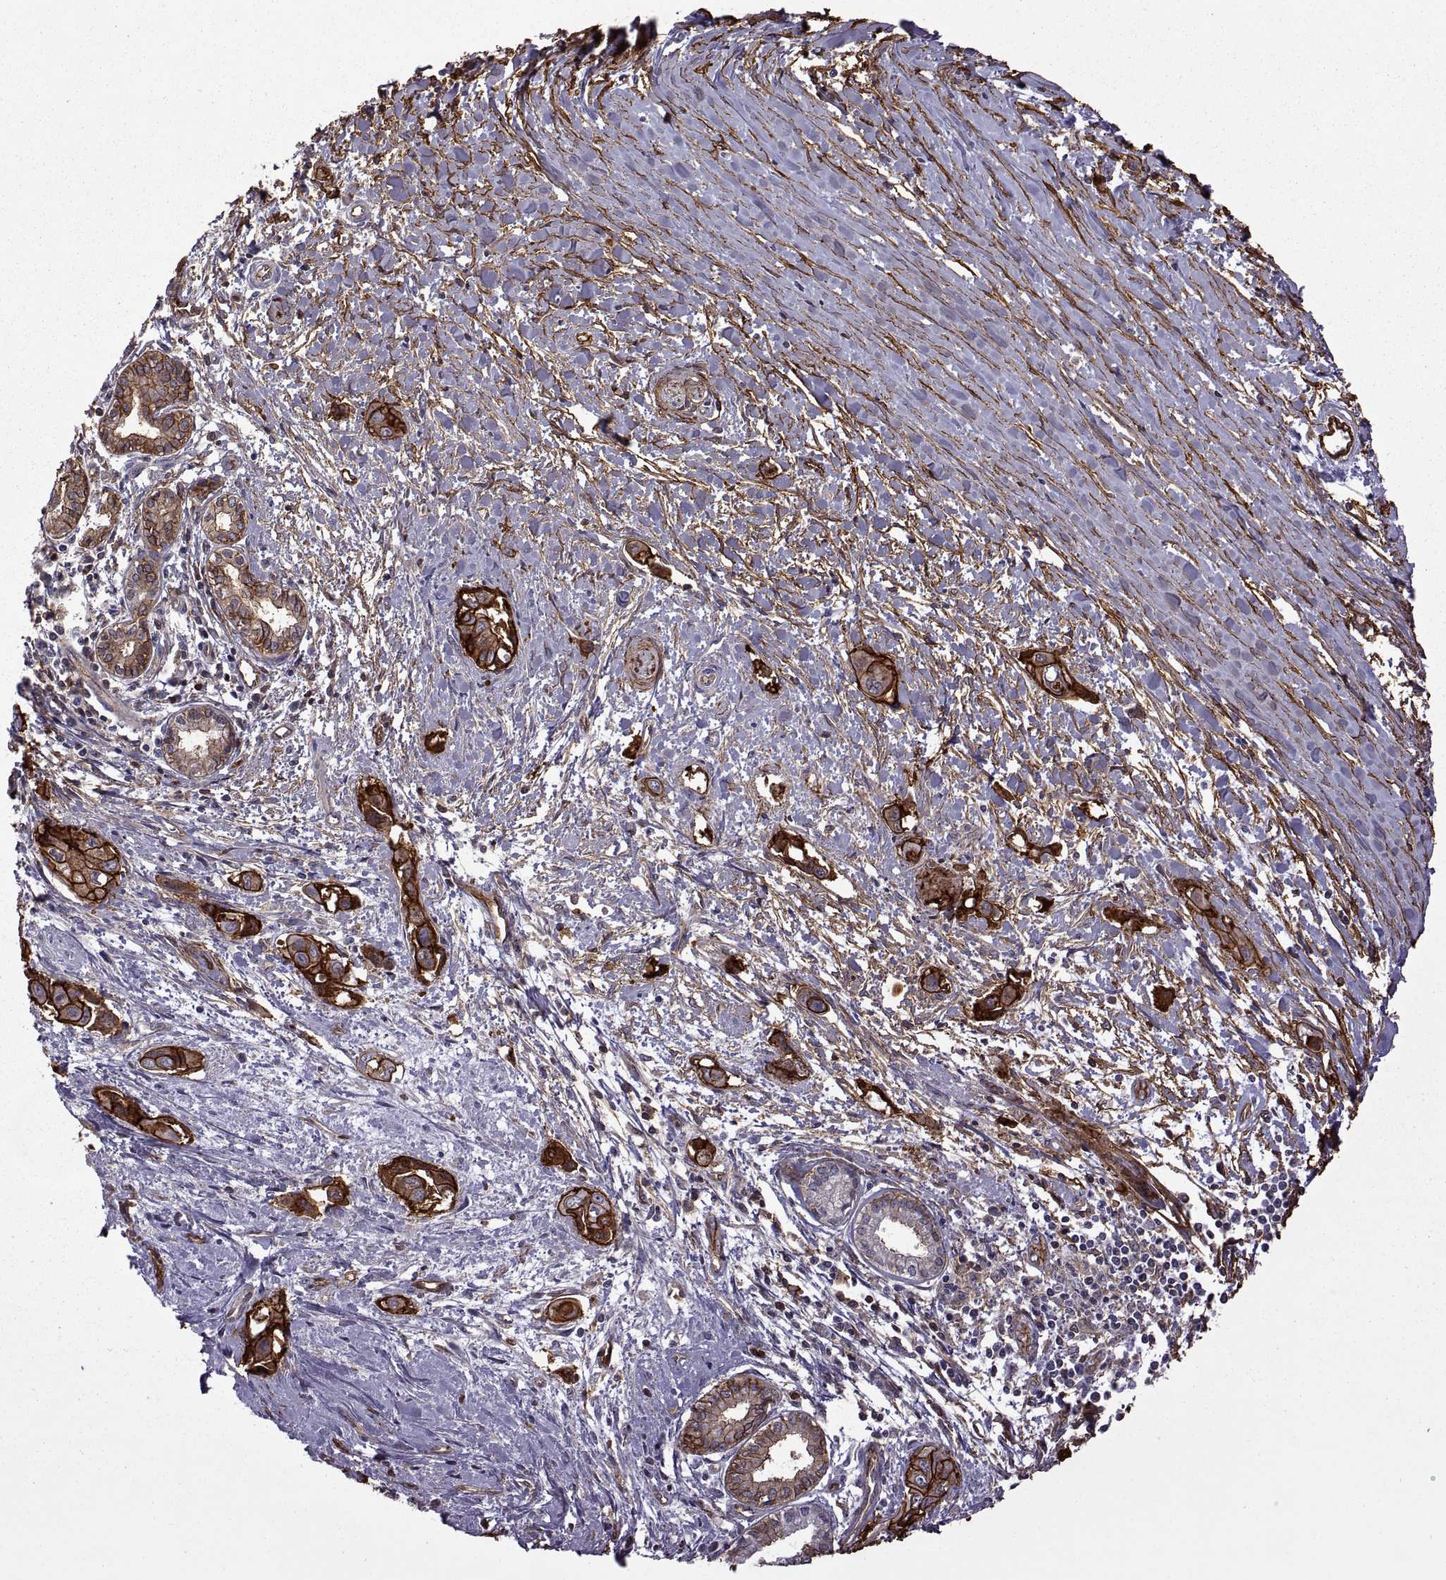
{"staining": {"intensity": "strong", "quantity": "25%-75%", "location": "cytoplasmic/membranous"}, "tissue": "pancreatic cancer", "cell_type": "Tumor cells", "image_type": "cancer", "snomed": [{"axis": "morphology", "description": "Adenocarcinoma, NOS"}, {"axis": "topography", "description": "Pancreas"}], "caption": "Tumor cells reveal strong cytoplasmic/membranous expression in about 25%-75% of cells in adenocarcinoma (pancreatic).", "gene": "S100A10", "patient": {"sex": "male", "age": 60}}